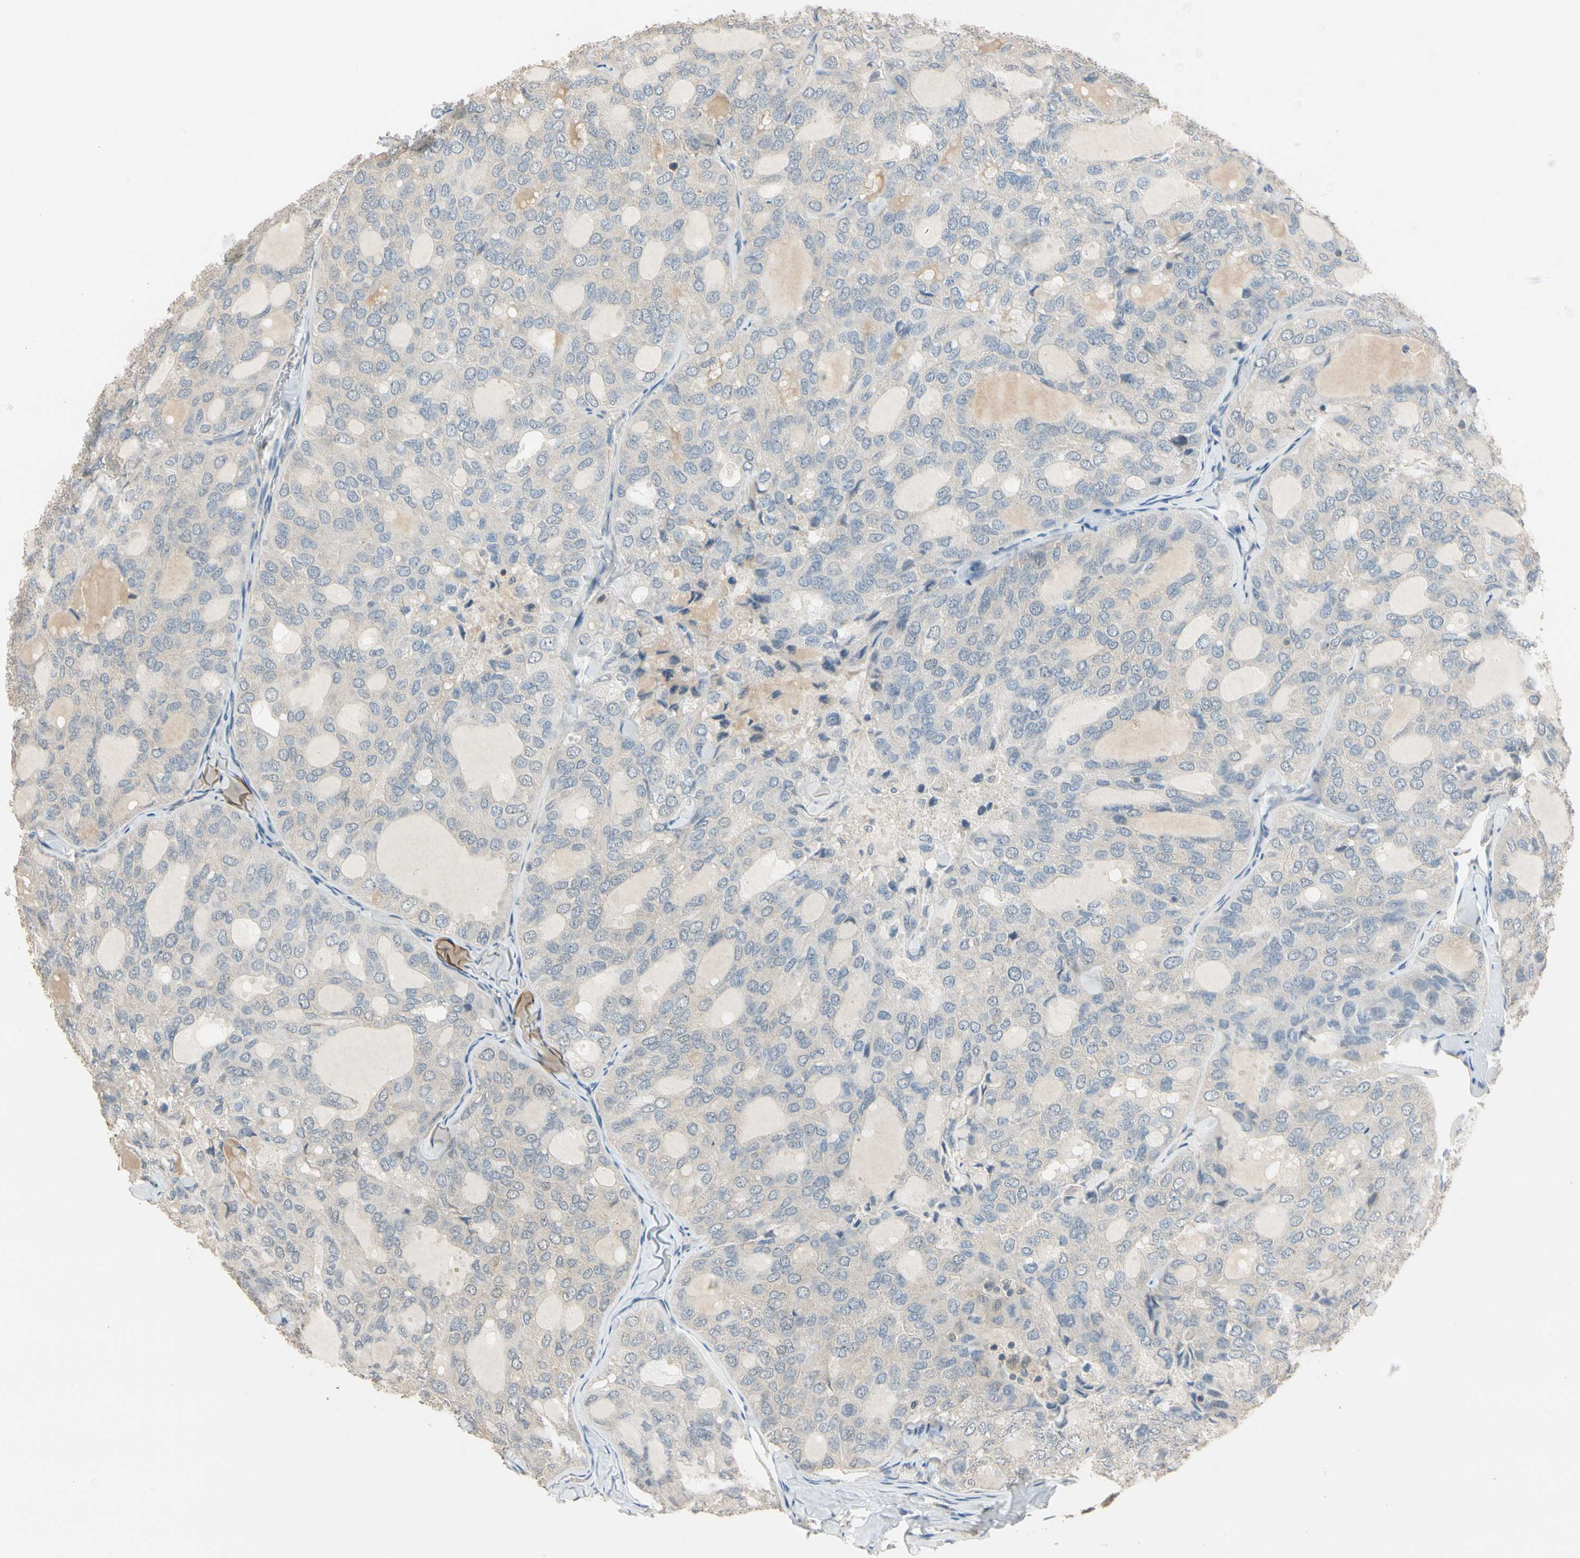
{"staining": {"intensity": "weak", "quantity": "<25%", "location": "cytoplasmic/membranous"}, "tissue": "thyroid cancer", "cell_type": "Tumor cells", "image_type": "cancer", "snomed": [{"axis": "morphology", "description": "Follicular adenoma carcinoma, NOS"}, {"axis": "topography", "description": "Thyroid gland"}], "caption": "This is an immunohistochemistry histopathology image of human thyroid cancer. There is no expression in tumor cells.", "gene": "MAP3K7", "patient": {"sex": "male", "age": 75}}